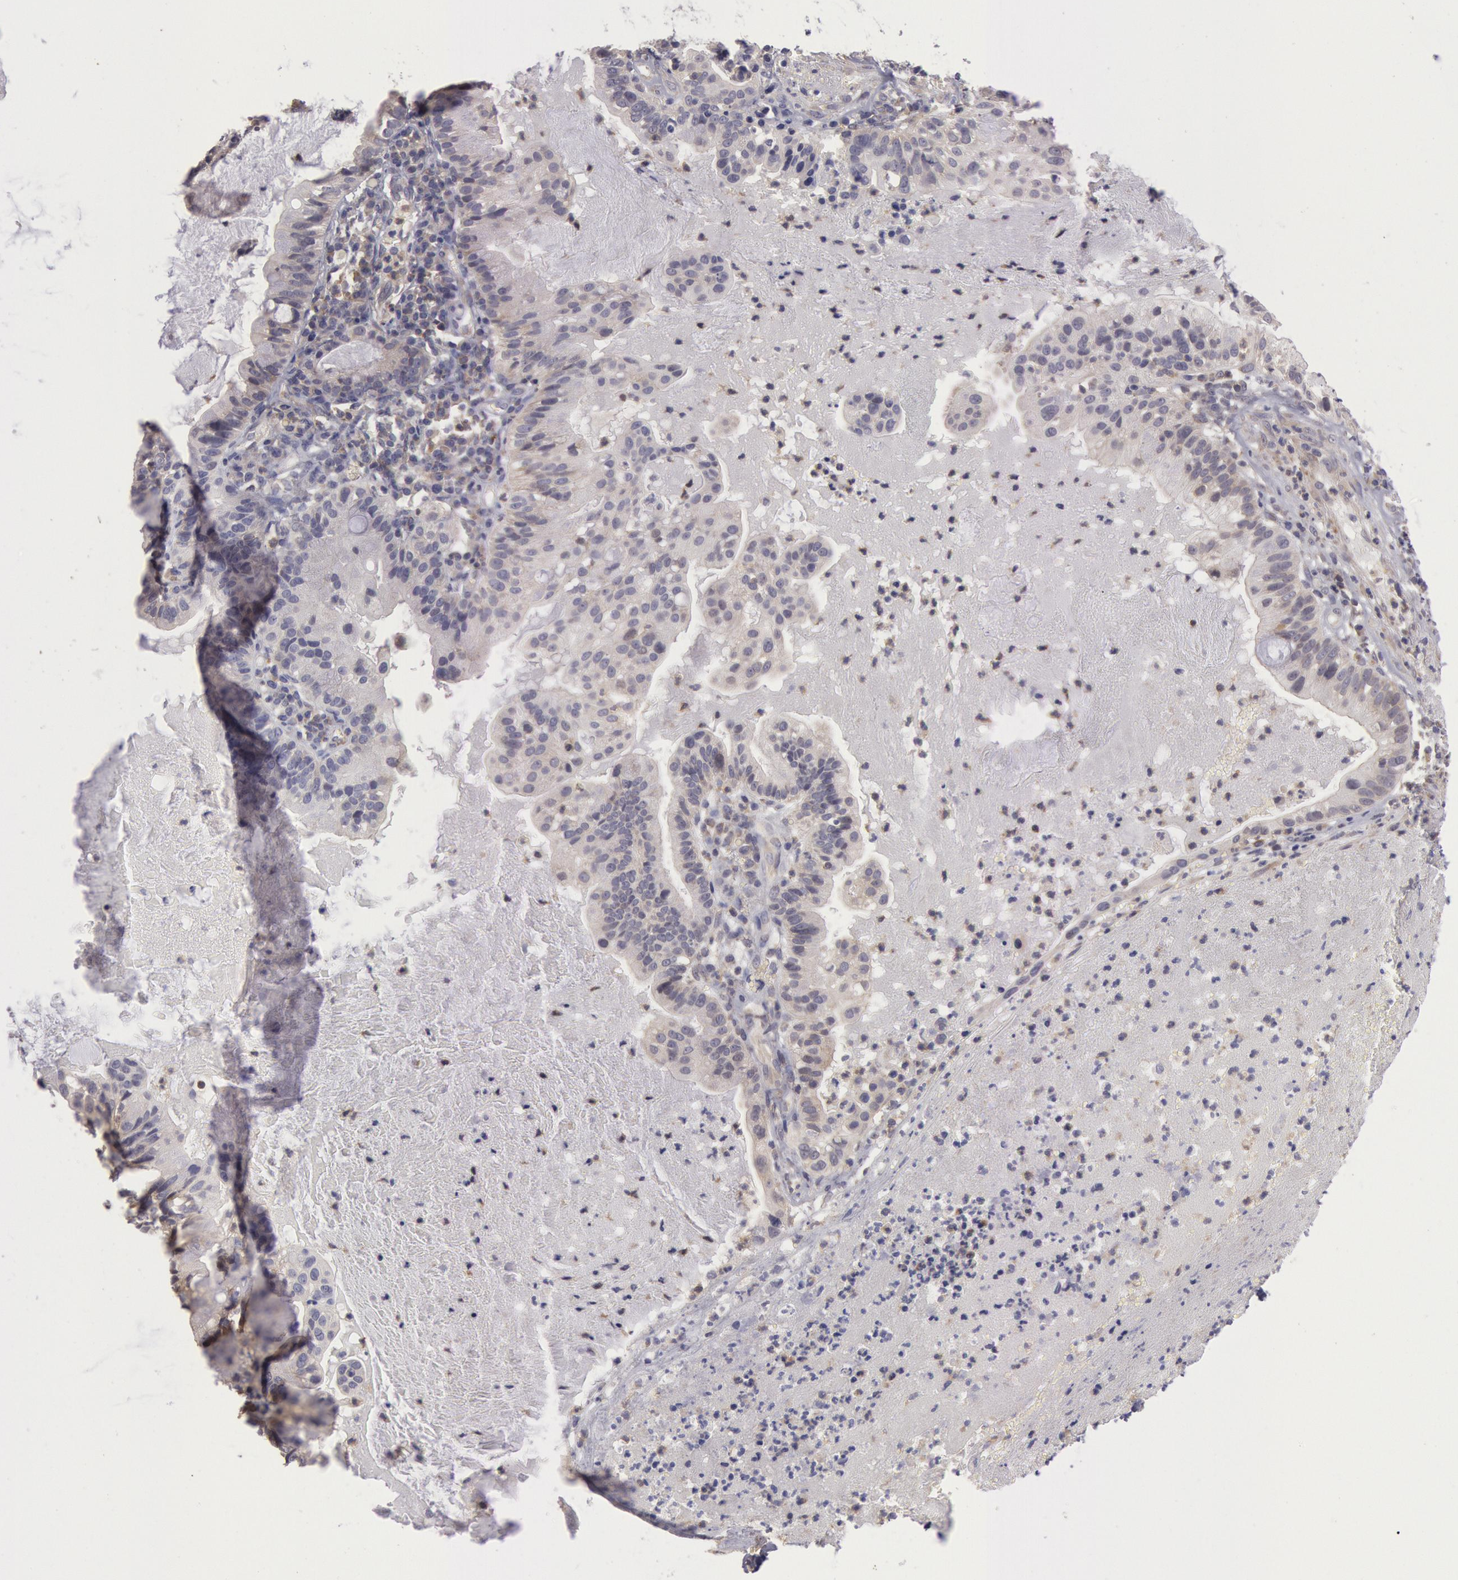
{"staining": {"intensity": "moderate", "quantity": ">75%", "location": "cytoplasmic/membranous"}, "tissue": "cervical cancer", "cell_type": "Tumor cells", "image_type": "cancer", "snomed": [{"axis": "morphology", "description": "Adenocarcinoma, NOS"}, {"axis": "topography", "description": "Cervix"}], "caption": "Brown immunohistochemical staining in cervical cancer demonstrates moderate cytoplasmic/membranous staining in about >75% of tumor cells.", "gene": "NMT2", "patient": {"sex": "female", "age": 41}}